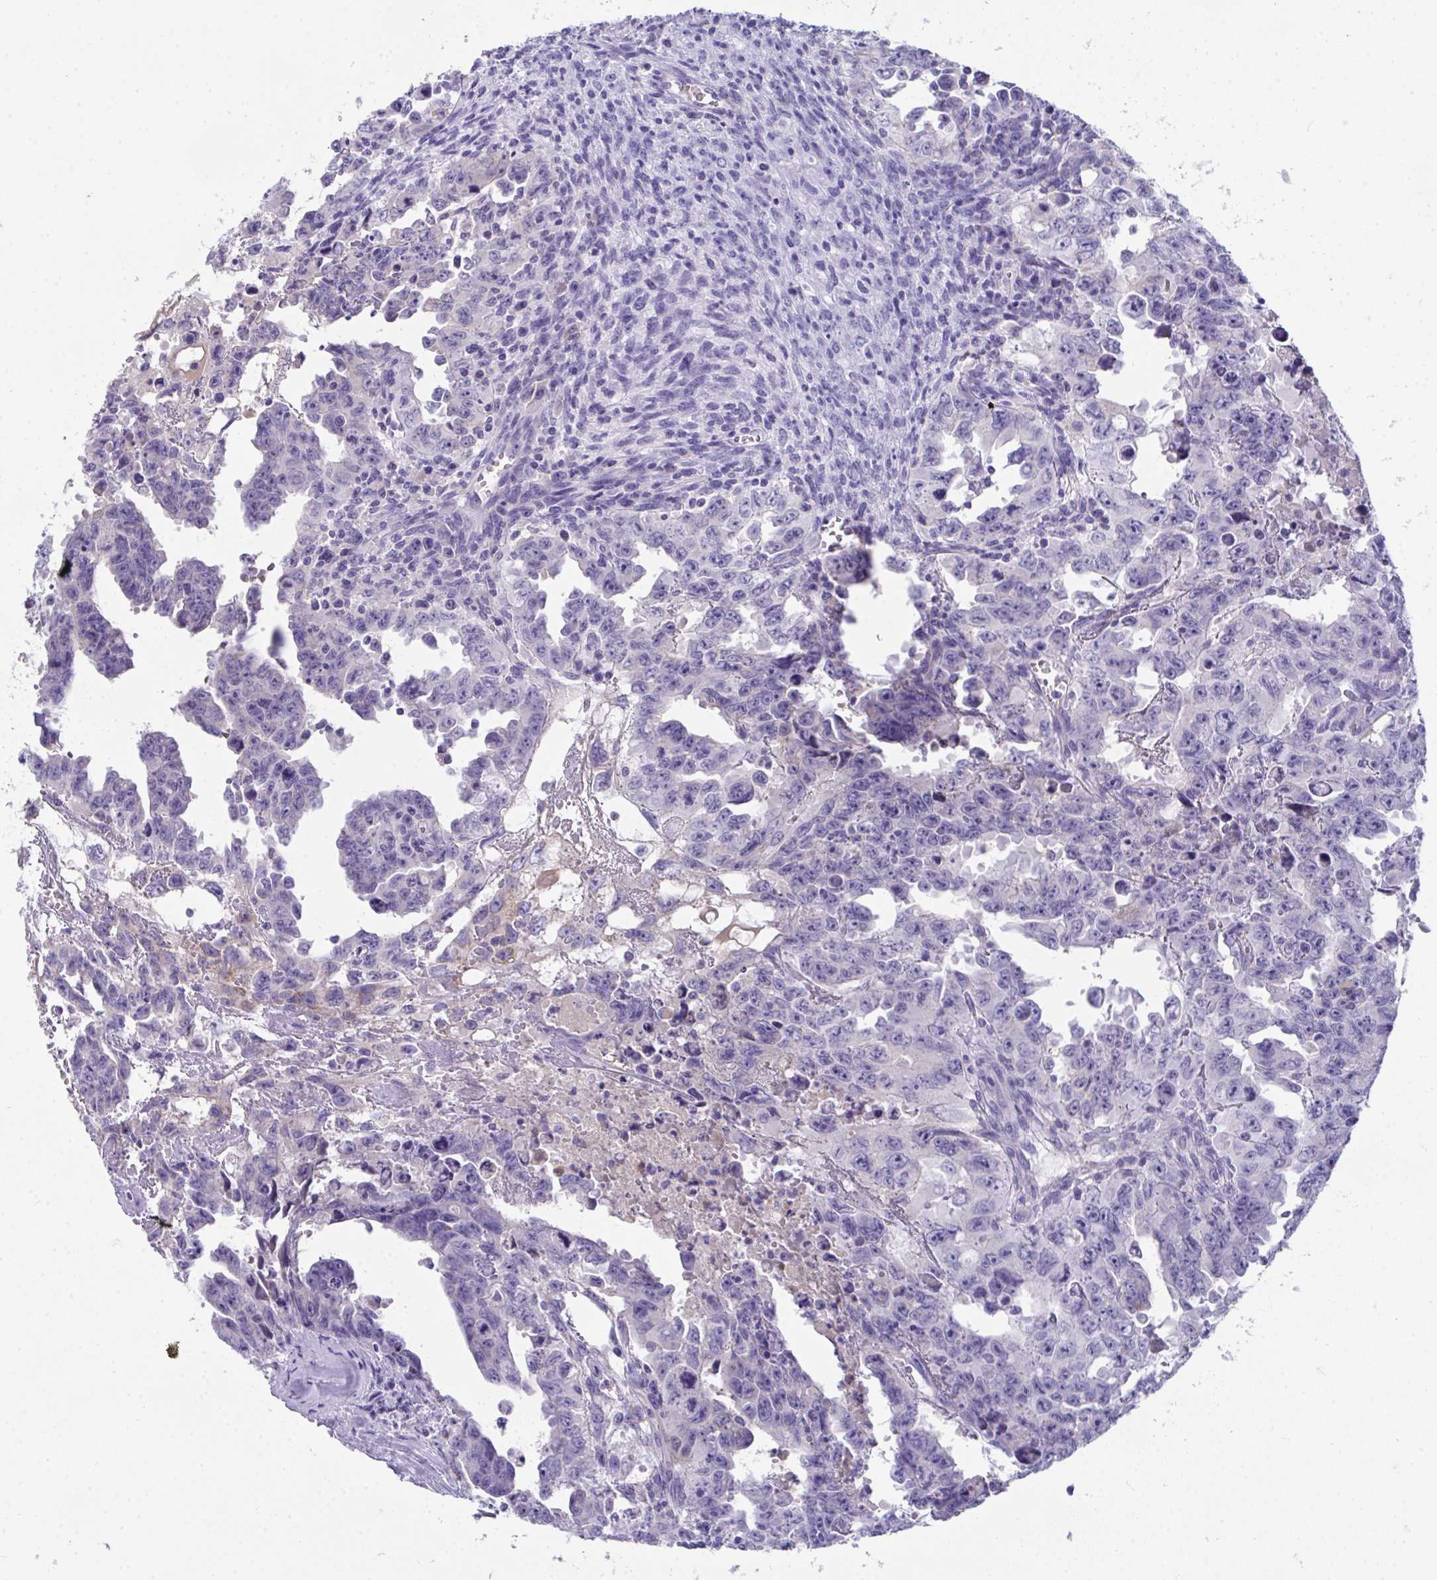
{"staining": {"intensity": "negative", "quantity": "none", "location": "none"}, "tissue": "testis cancer", "cell_type": "Tumor cells", "image_type": "cancer", "snomed": [{"axis": "morphology", "description": "Carcinoma, Embryonal, NOS"}, {"axis": "topography", "description": "Testis"}], "caption": "Embryonal carcinoma (testis) was stained to show a protein in brown. There is no significant expression in tumor cells.", "gene": "COA5", "patient": {"sex": "male", "age": 24}}